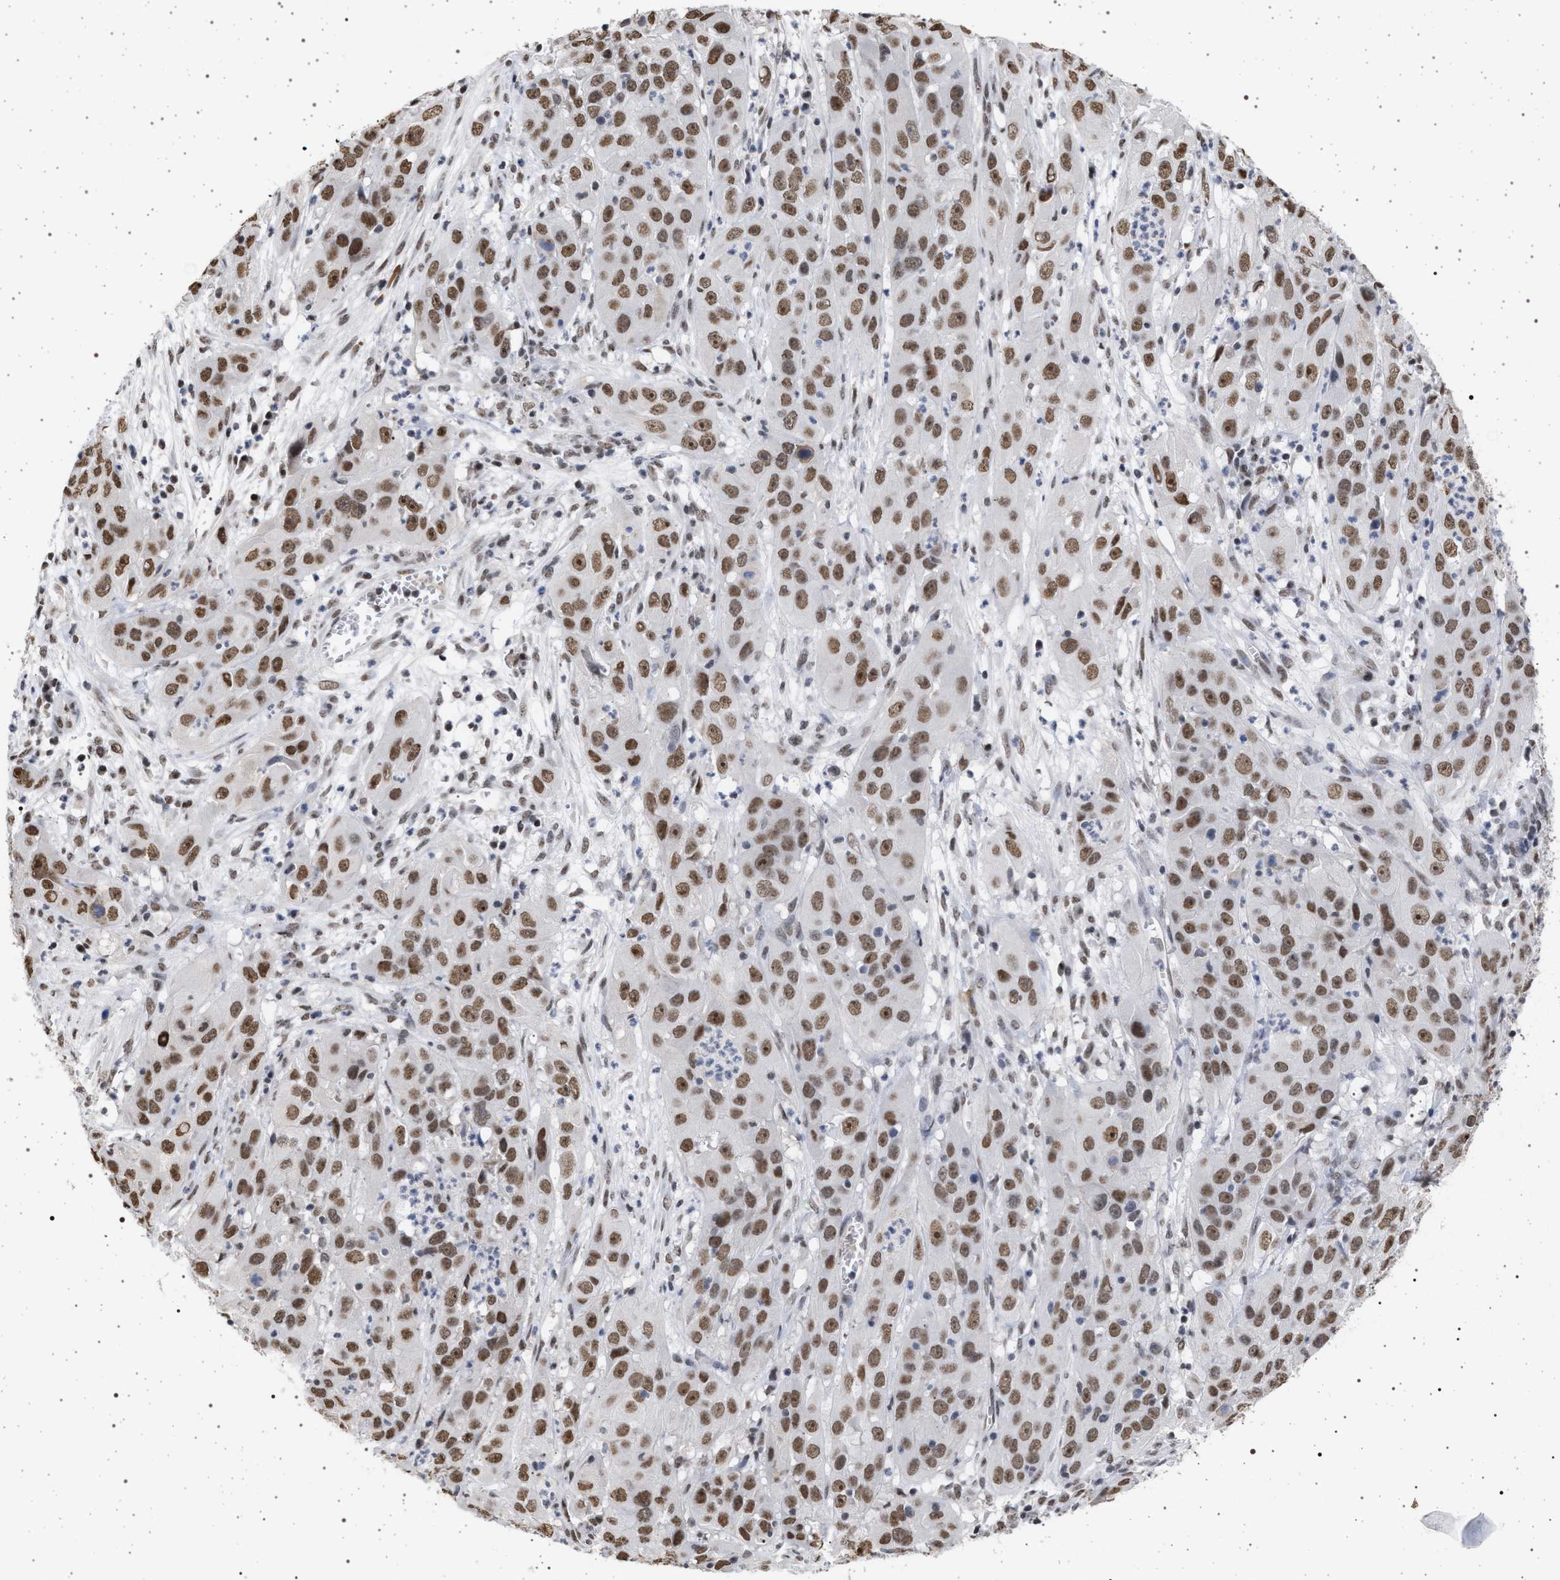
{"staining": {"intensity": "moderate", "quantity": ">75%", "location": "nuclear"}, "tissue": "cervical cancer", "cell_type": "Tumor cells", "image_type": "cancer", "snomed": [{"axis": "morphology", "description": "Squamous cell carcinoma, NOS"}, {"axis": "topography", "description": "Cervix"}], "caption": "Immunohistochemical staining of cervical squamous cell carcinoma demonstrates medium levels of moderate nuclear protein positivity in approximately >75% of tumor cells.", "gene": "PHF12", "patient": {"sex": "female", "age": 32}}